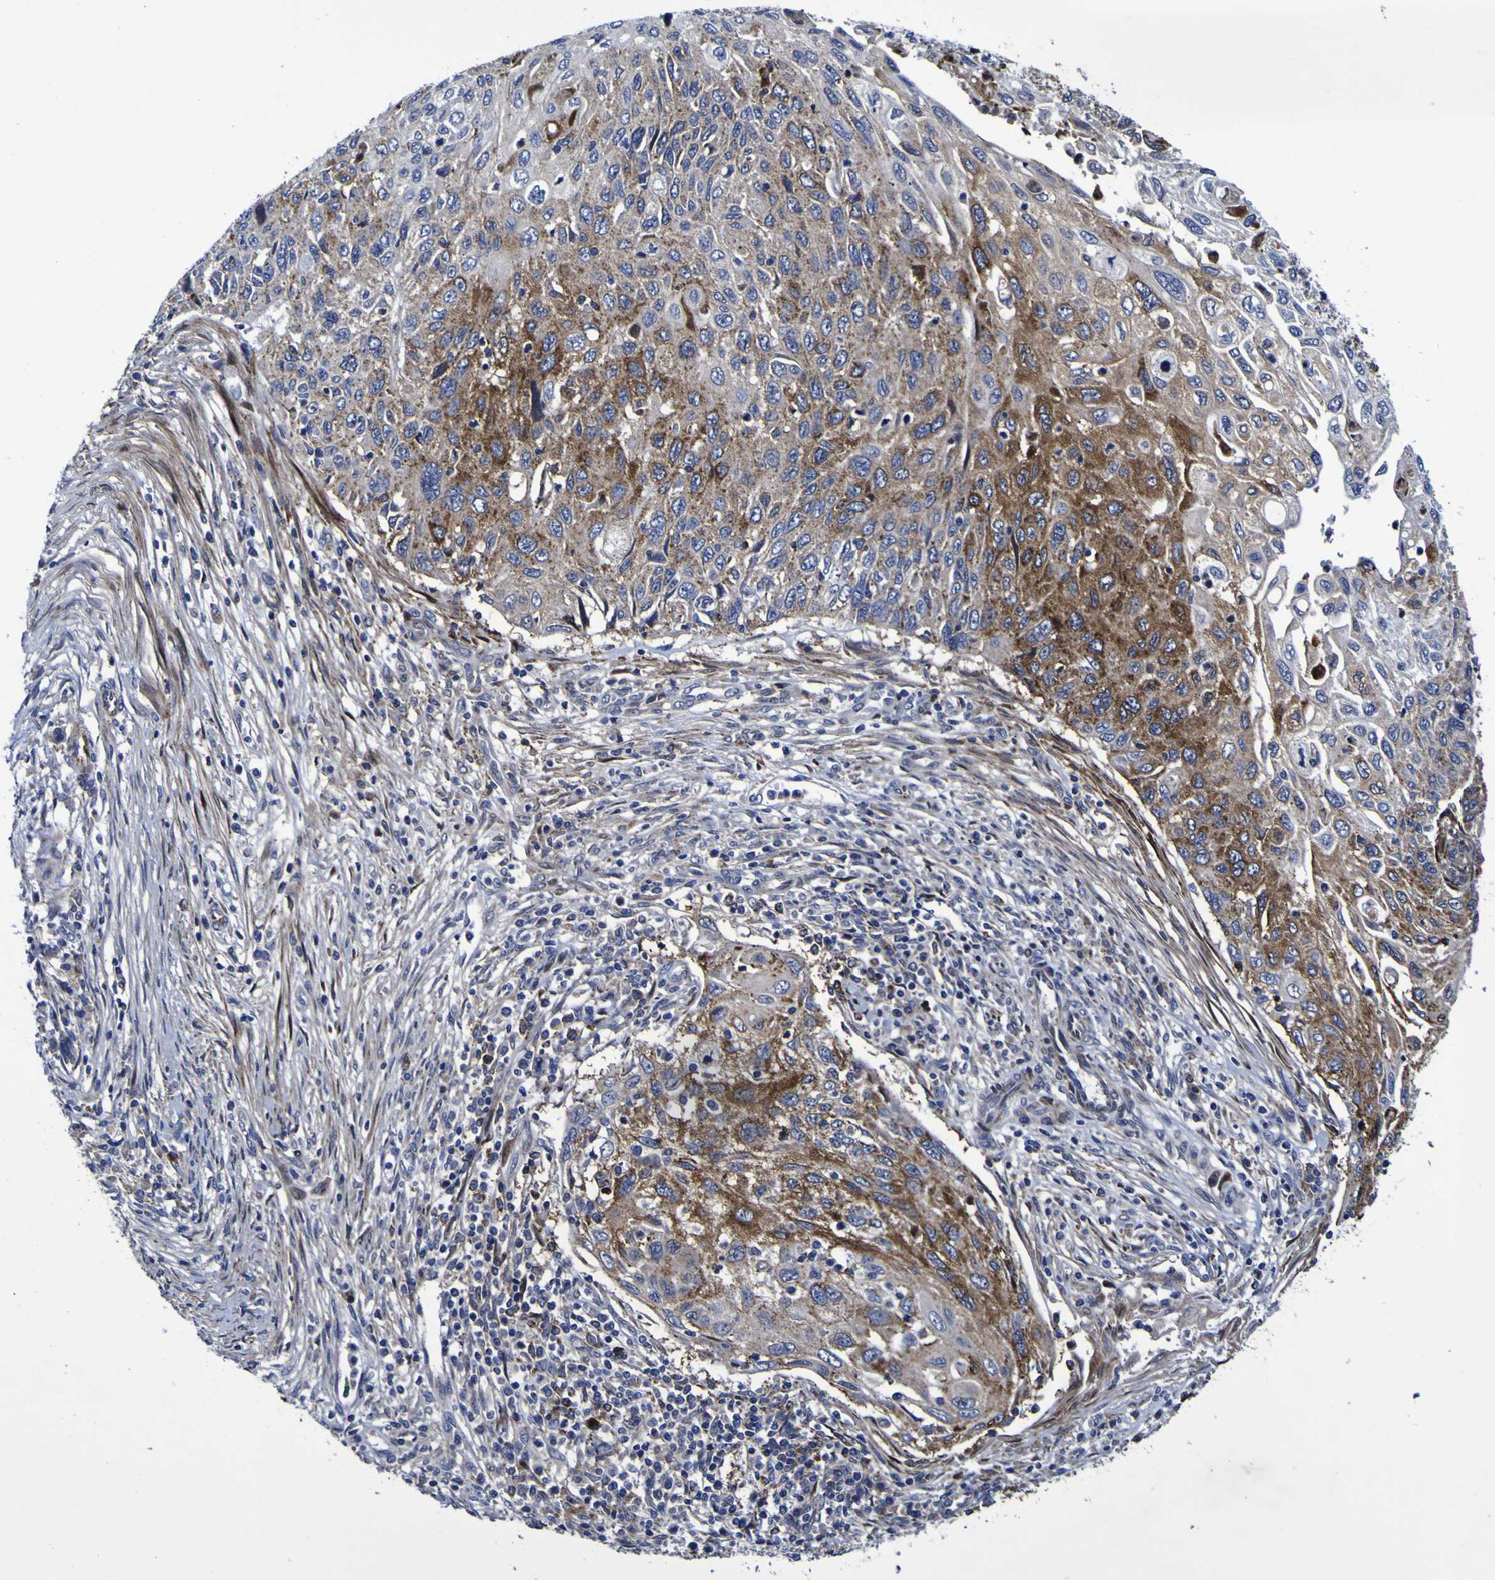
{"staining": {"intensity": "moderate", "quantity": "25%-75%", "location": "cytoplasmic/membranous"}, "tissue": "cervical cancer", "cell_type": "Tumor cells", "image_type": "cancer", "snomed": [{"axis": "morphology", "description": "Squamous cell carcinoma, NOS"}, {"axis": "topography", "description": "Cervix"}], "caption": "Immunohistochemical staining of squamous cell carcinoma (cervical) displays moderate cytoplasmic/membranous protein staining in about 25%-75% of tumor cells.", "gene": "MGLL", "patient": {"sex": "female", "age": 70}}